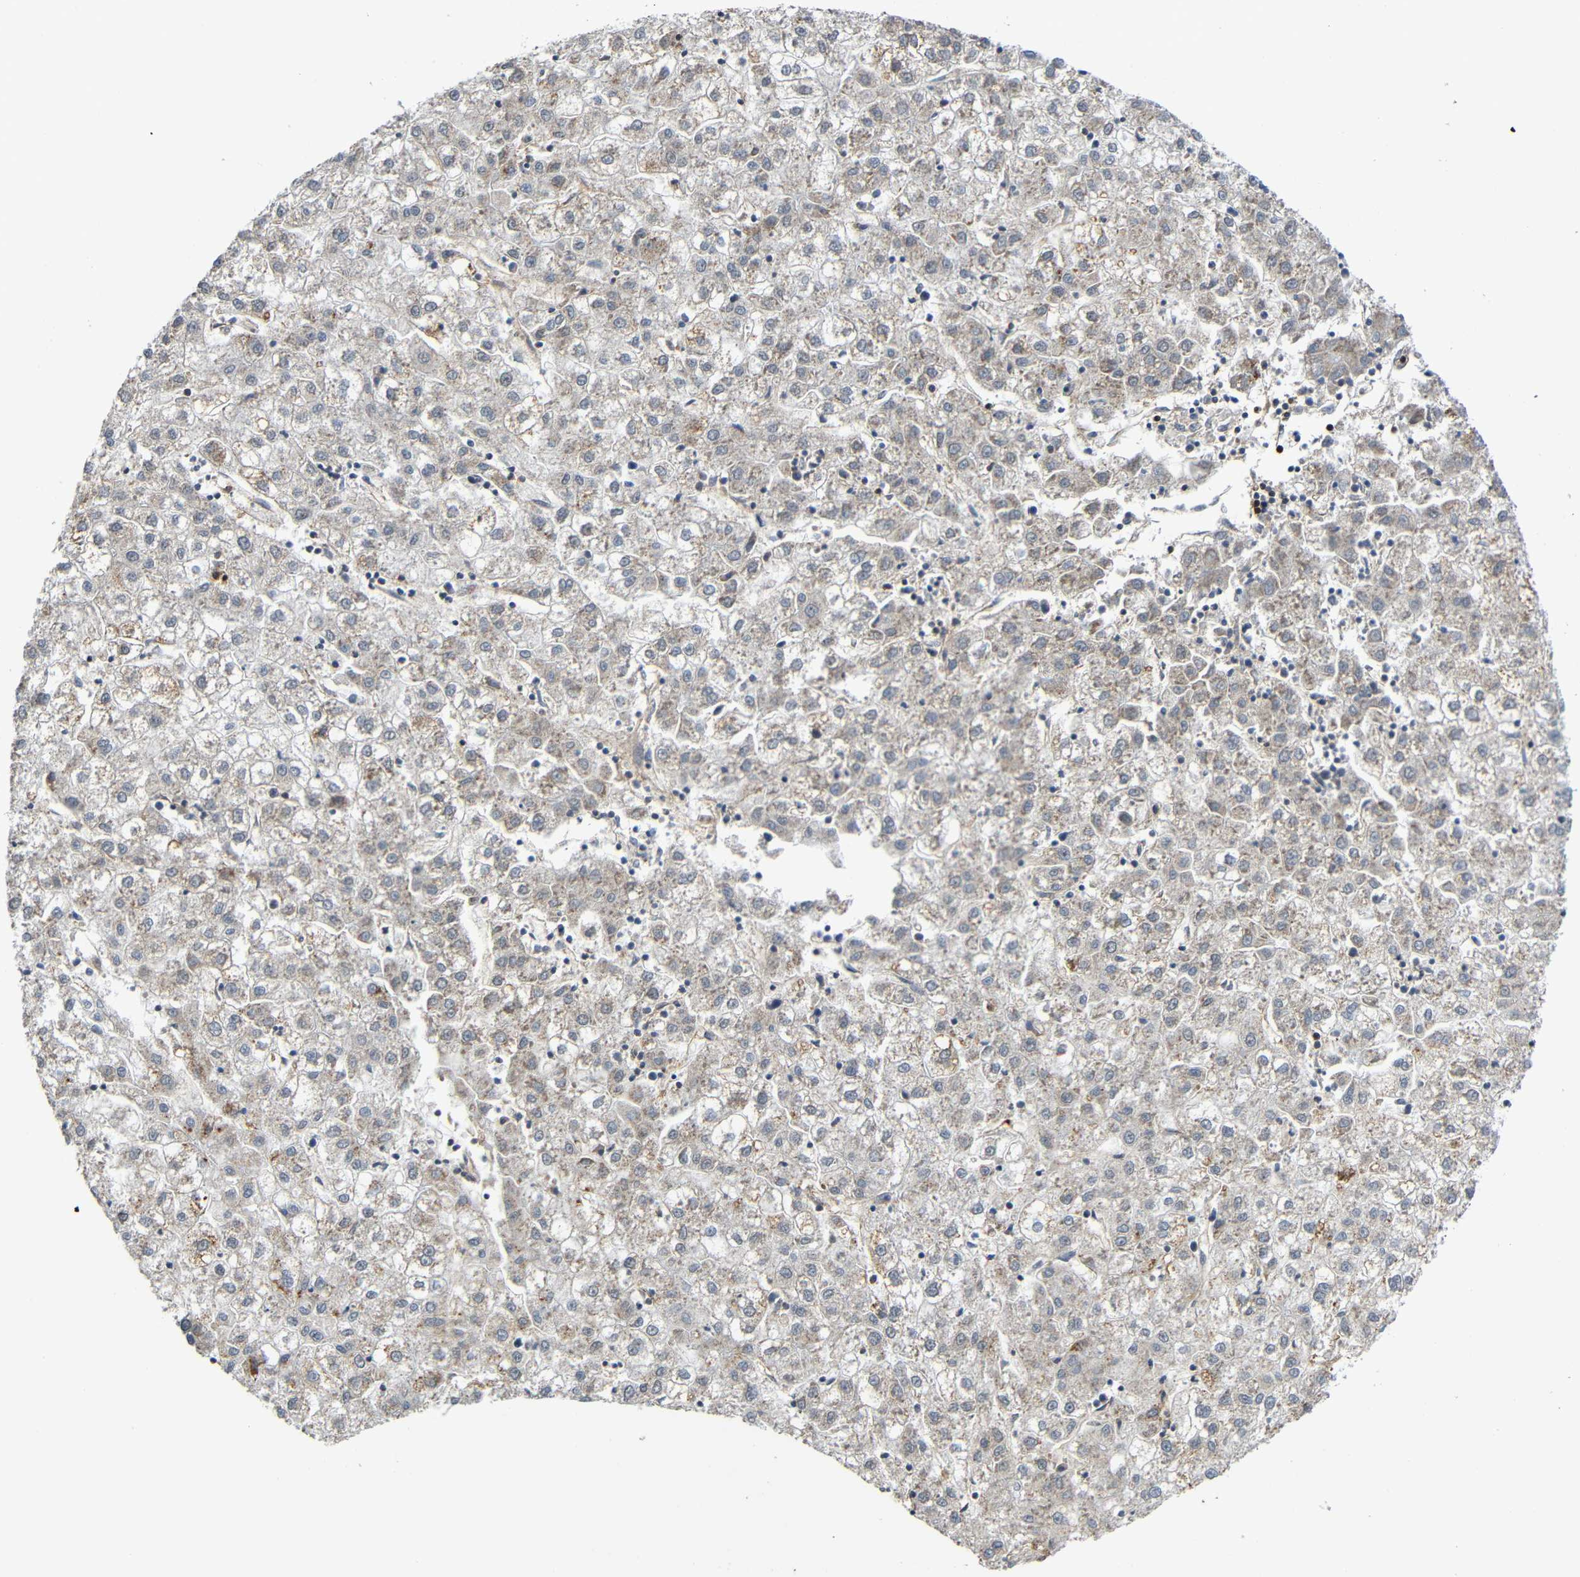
{"staining": {"intensity": "negative", "quantity": "none", "location": "none"}, "tissue": "liver cancer", "cell_type": "Tumor cells", "image_type": "cancer", "snomed": [{"axis": "morphology", "description": "Carcinoma, Hepatocellular, NOS"}, {"axis": "topography", "description": "Liver"}], "caption": "The micrograph demonstrates no staining of tumor cells in liver cancer (hepatocellular carcinoma).", "gene": "C1GALT1", "patient": {"sex": "male", "age": 72}}